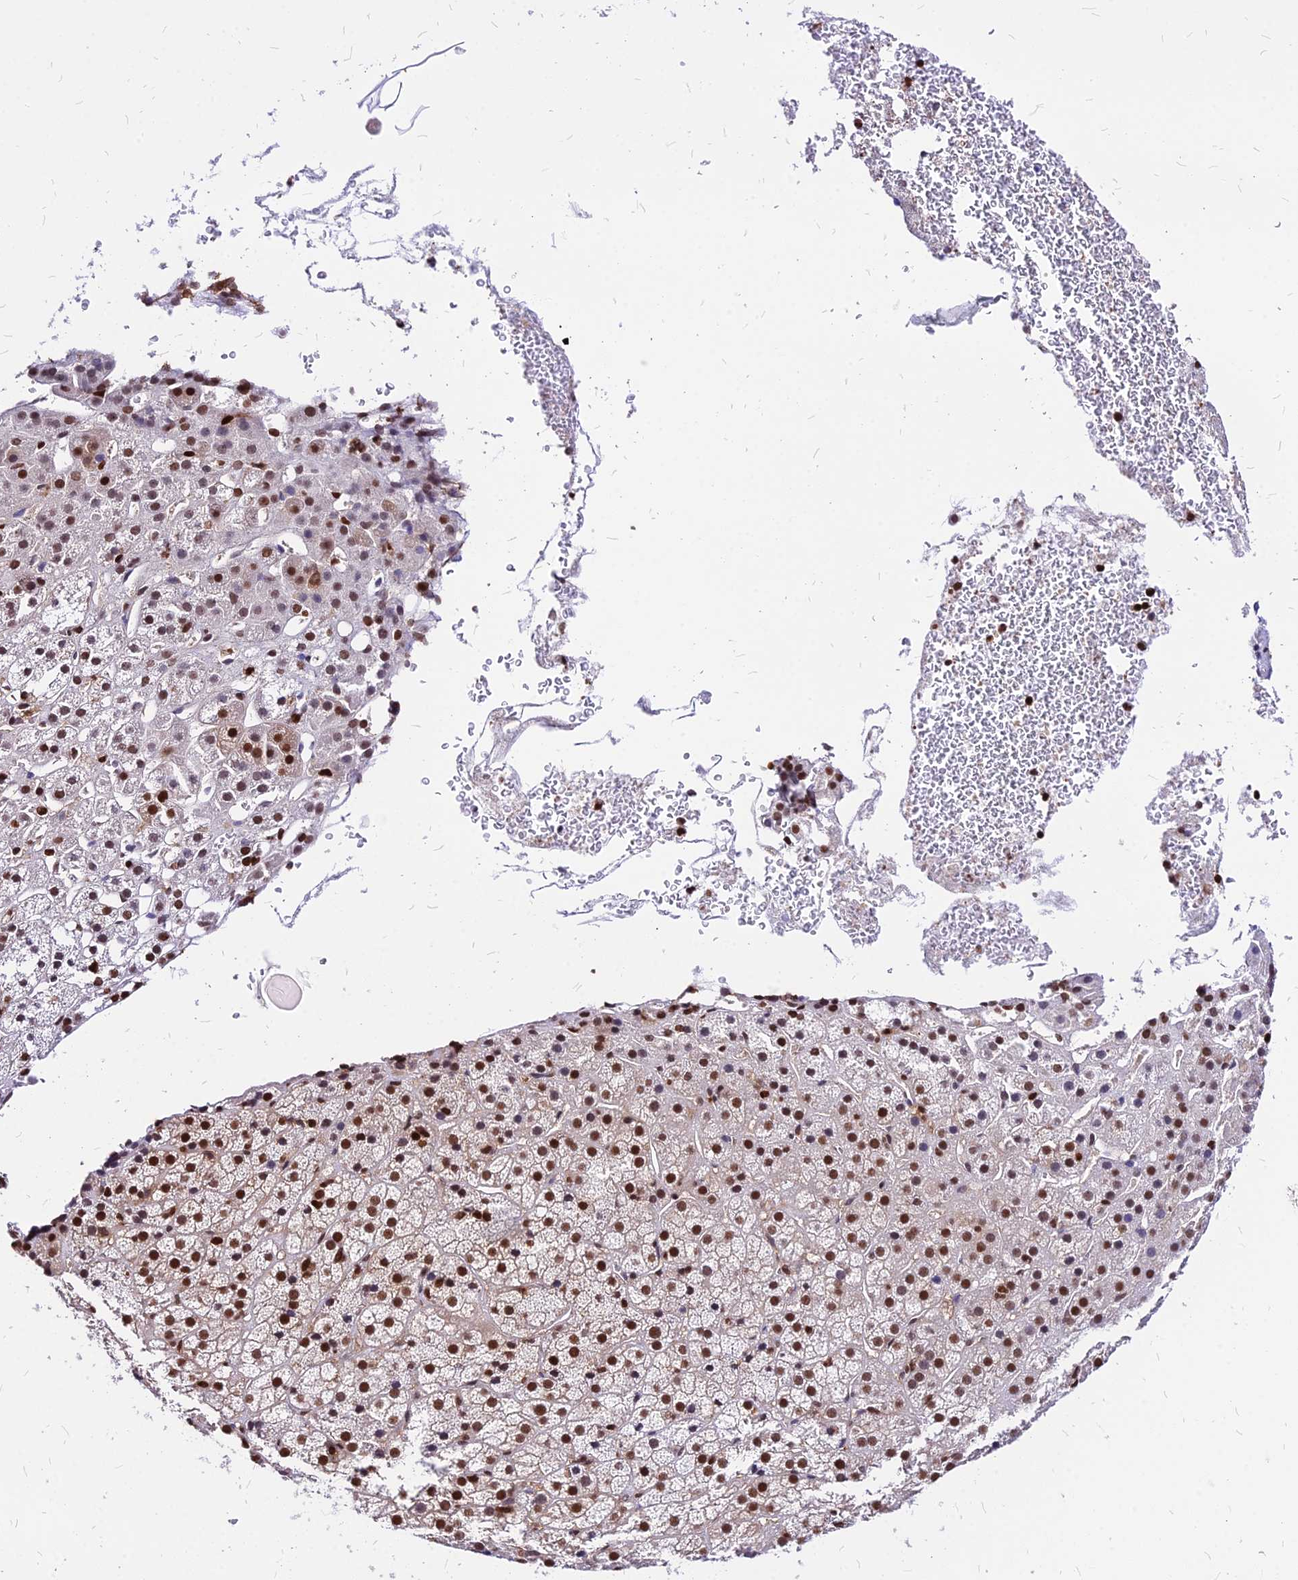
{"staining": {"intensity": "moderate", "quantity": ">75%", "location": "nuclear"}, "tissue": "adrenal gland", "cell_type": "Glandular cells", "image_type": "normal", "snomed": [{"axis": "morphology", "description": "Normal tissue, NOS"}, {"axis": "topography", "description": "Adrenal gland"}], "caption": "Unremarkable adrenal gland displays moderate nuclear staining in approximately >75% of glandular cells, visualized by immunohistochemistry. Immunohistochemistry stains the protein in brown and the nuclei are stained blue.", "gene": "PAXX", "patient": {"sex": "female", "age": 57}}